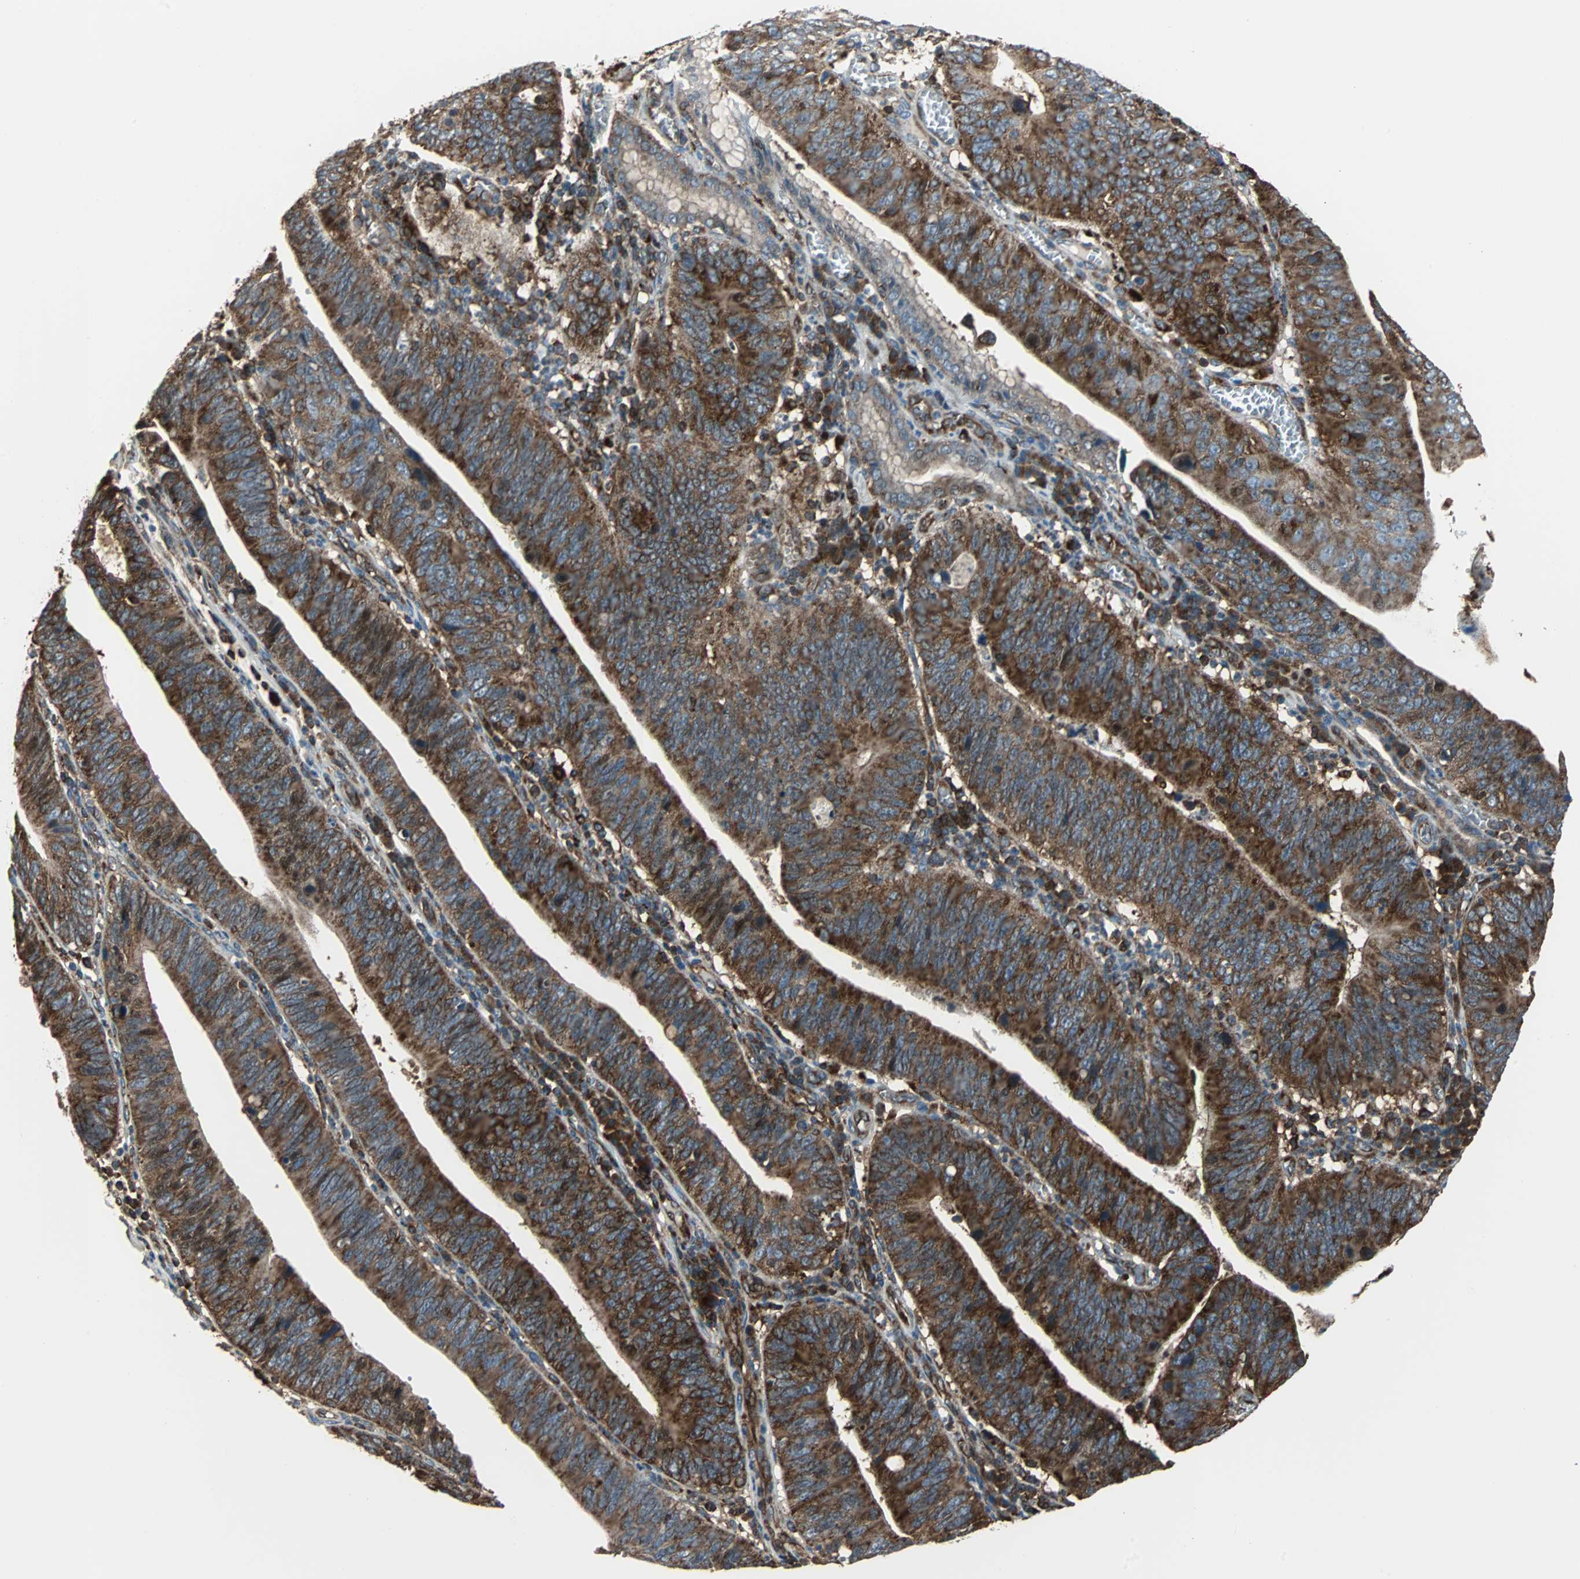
{"staining": {"intensity": "strong", "quantity": ">75%", "location": "cytoplasmic/membranous"}, "tissue": "stomach cancer", "cell_type": "Tumor cells", "image_type": "cancer", "snomed": [{"axis": "morphology", "description": "Adenocarcinoma, NOS"}, {"axis": "topography", "description": "Stomach"}], "caption": "A high-resolution micrograph shows IHC staining of stomach cancer, which exhibits strong cytoplasmic/membranous positivity in about >75% of tumor cells.", "gene": "RELA", "patient": {"sex": "male", "age": 59}}